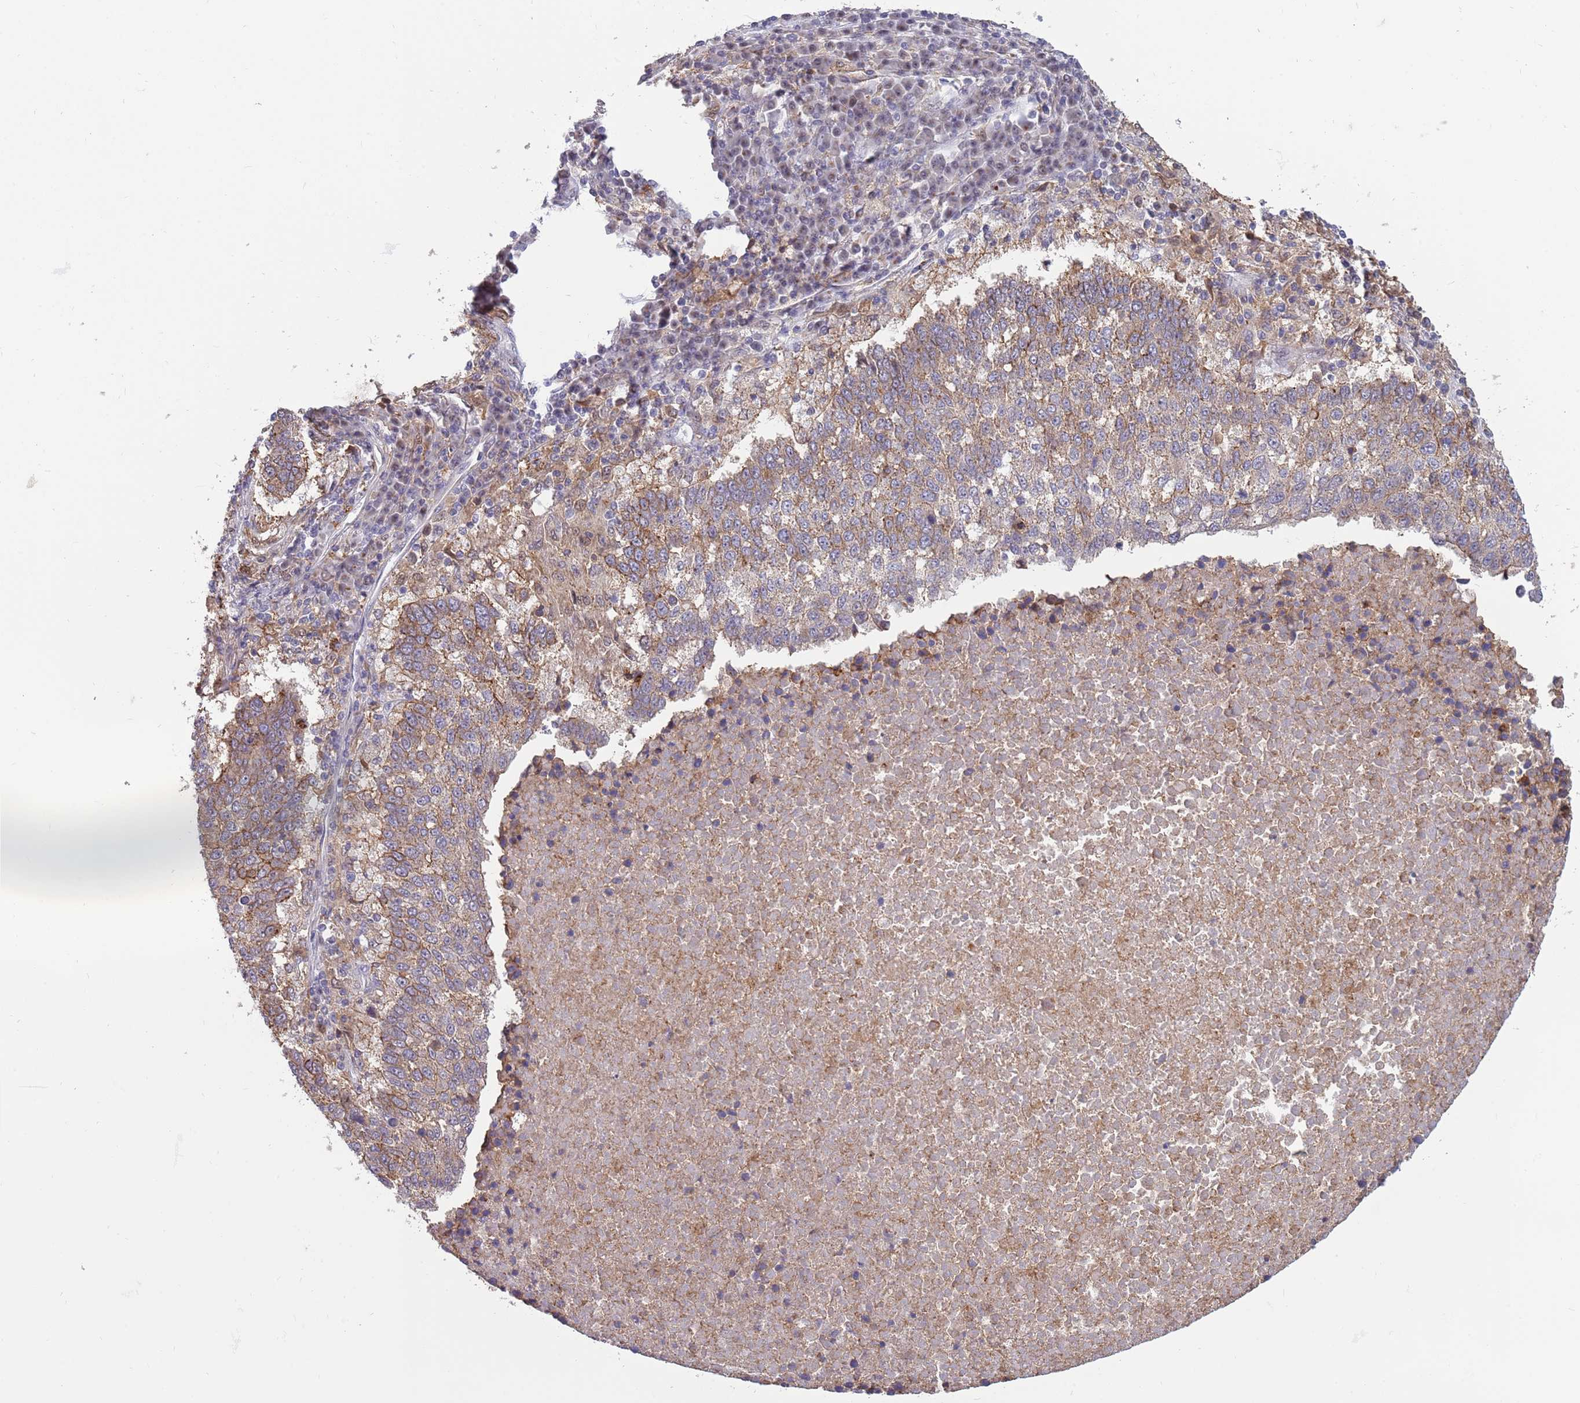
{"staining": {"intensity": "weak", "quantity": ">75%", "location": "cytoplasmic/membranous"}, "tissue": "lung cancer", "cell_type": "Tumor cells", "image_type": "cancer", "snomed": [{"axis": "morphology", "description": "Squamous cell carcinoma, NOS"}, {"axis": "topography", "description": "Lung"}], "caption": "Lung cancer stained for a protein exhibits weak cytoplasmic/membranous positivity in tumor cells.", "gene": "CCNJL", "patient": {"sex": "male", "age": 73}}